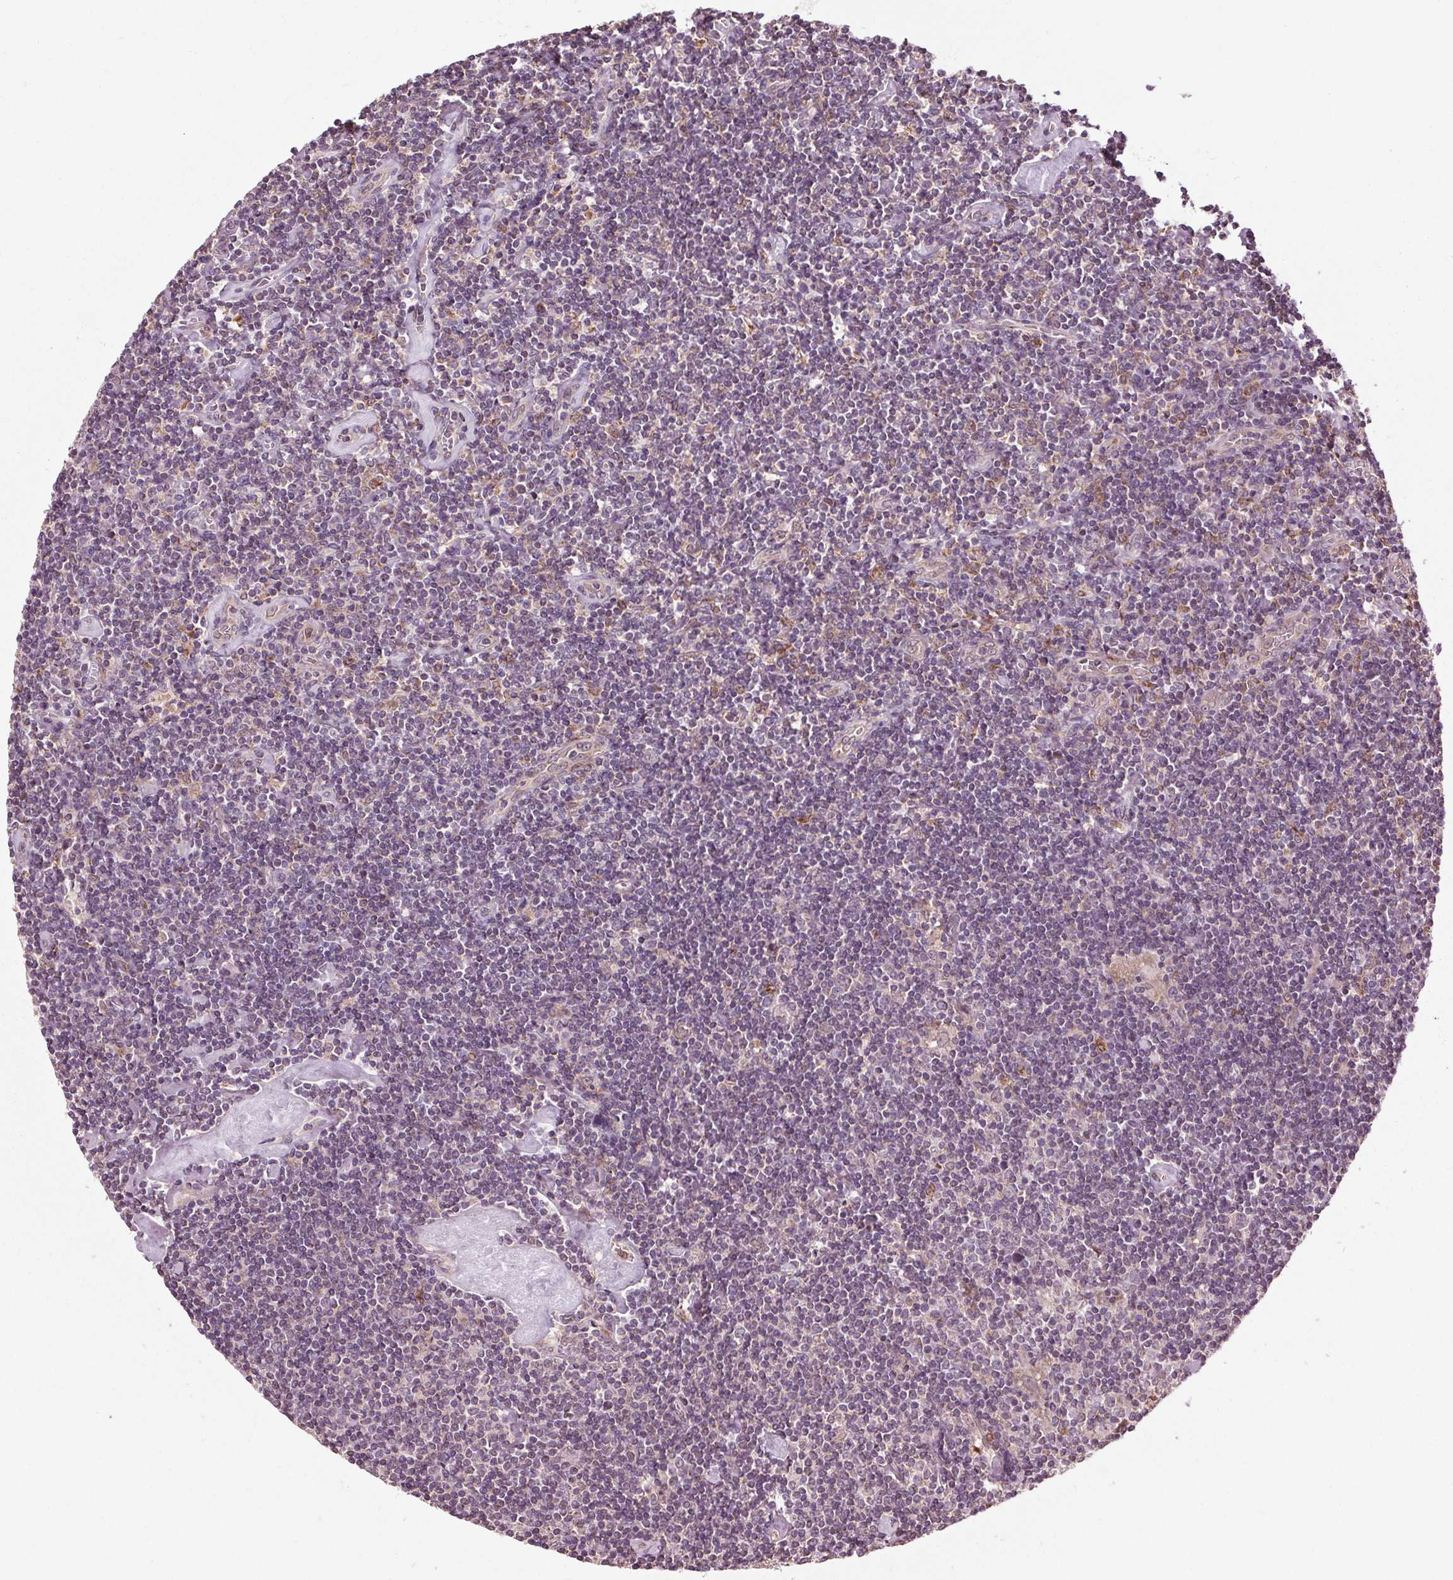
{"staining": {"intensity": "moderate", "quantity": "25%-75%", "location": "cytoplasmic/membranous"}, "tissue": "lymphoma", "cell_type": "Tumor cells", "image_type": "cancer", "snomed": [{"axis": "morphology", "description": "Hodgkin's disease, NOS"}, {"axis": "topography", "description": "Lymph node"}], "caption": "The photomicrograph displays immunohistochemical staining of Hodgkin's disease. There is moderate cytoplasmic/membranous positivity is present in approximately 25%-75% of tumor cells. (DAB IHC with brightfield microscopy, high magnification).", "gene": "RNPEP", "patient": {"sex": "male", "age": 40}}